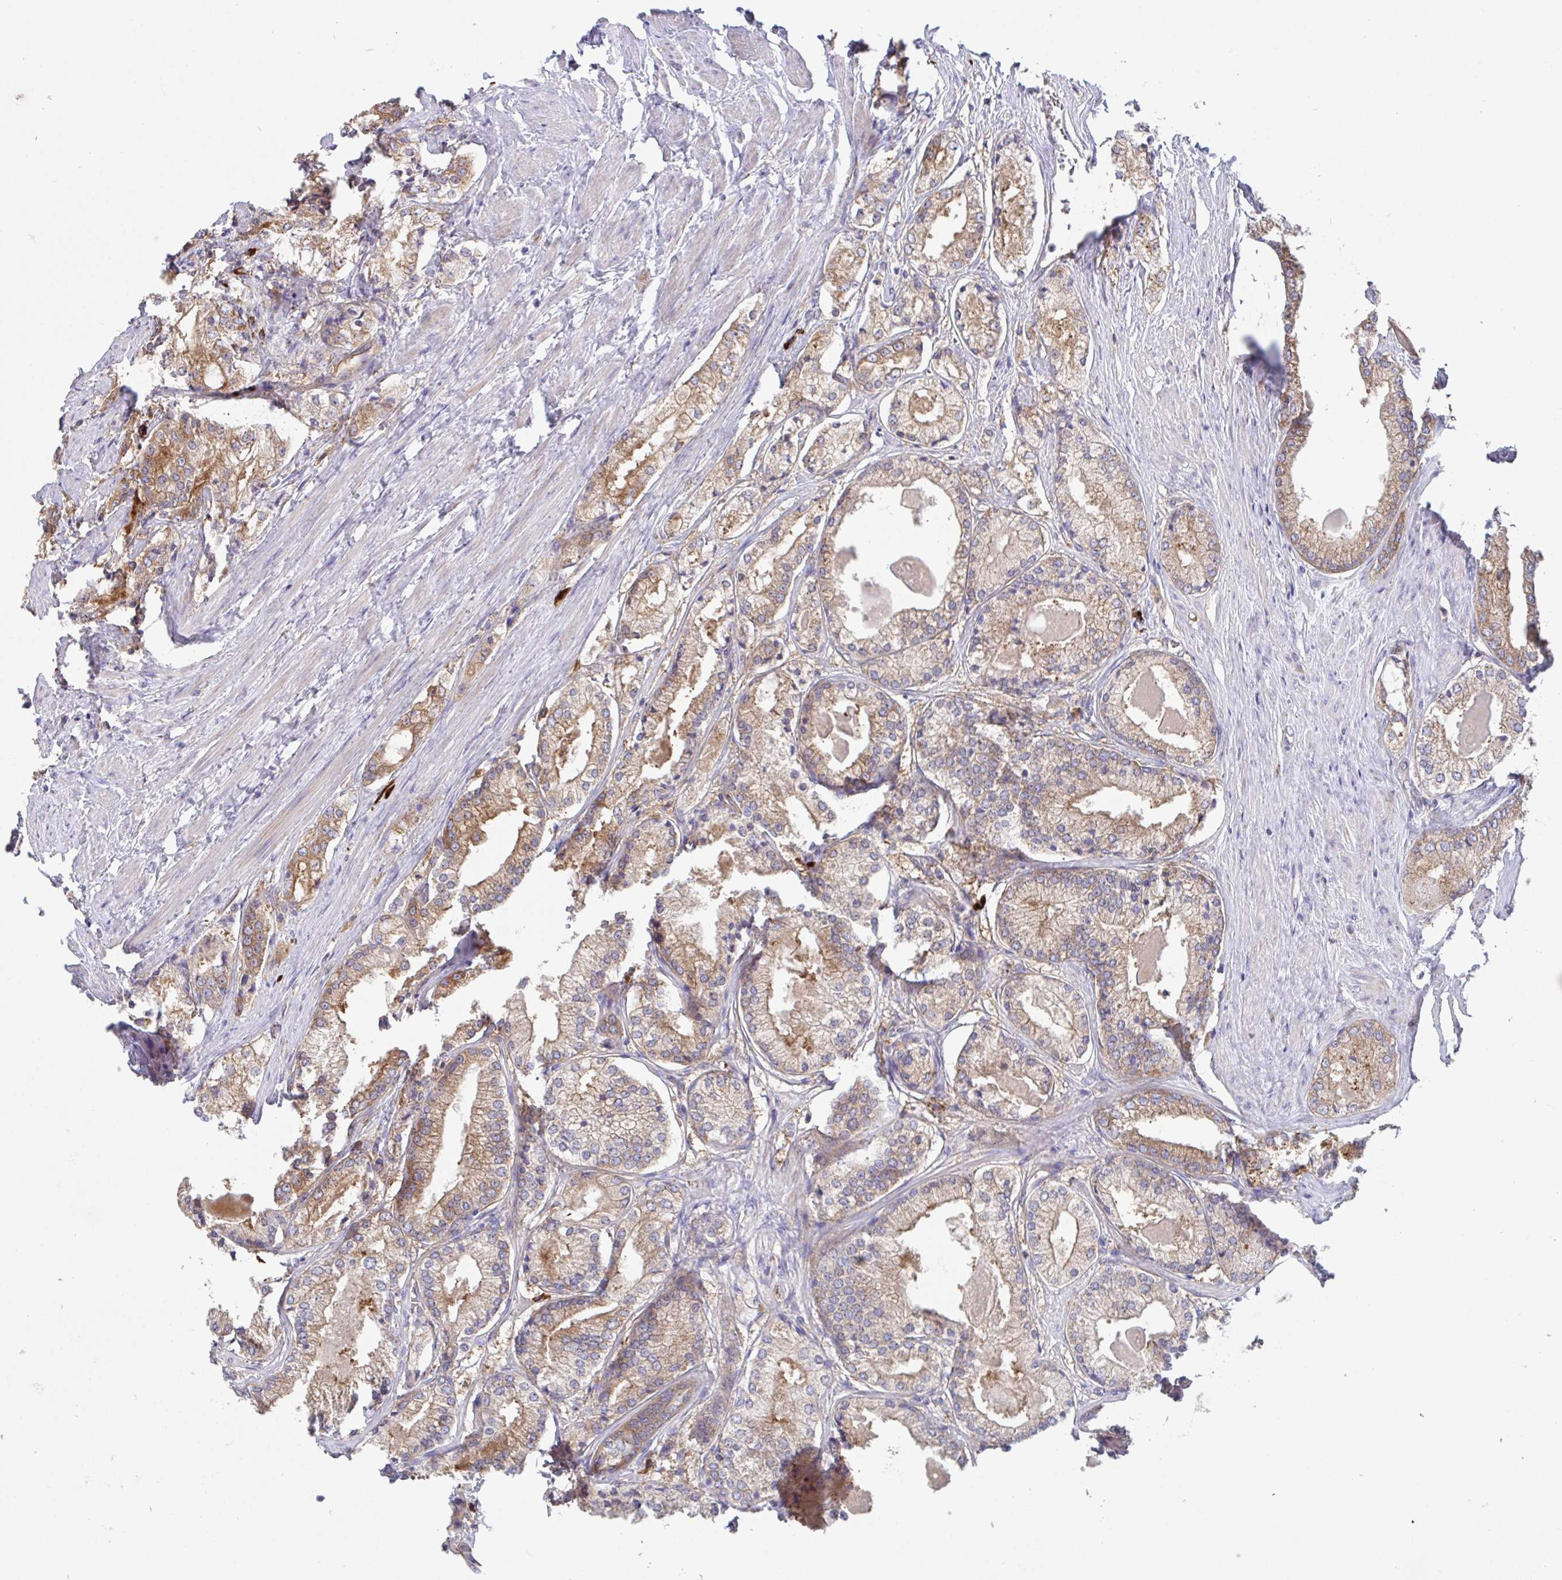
{"staining": {"intensity": "weak", "quantity": ">75%", "location": "cytoplasmic/membranous"}, "tissue": "prostate cancer", "cell_type": "Tumor cells", "image_type": "cancer", "snomed": [{"axis": "morphology", "description": "Adenocarcinoma, NOS"}, {"axis": "morphology", "description": "Adenocarcinoma, Low grade"}, {"axis": "topography", "description": "Prostate"}], "caption": "Immunohistochemical staining of human prostate cancer reveals weak cytoplasmic/membranous protein expression in about >75% of tumor cells.", "gene": "YARS2", "patient": {"sex": "male", "age": 68}}